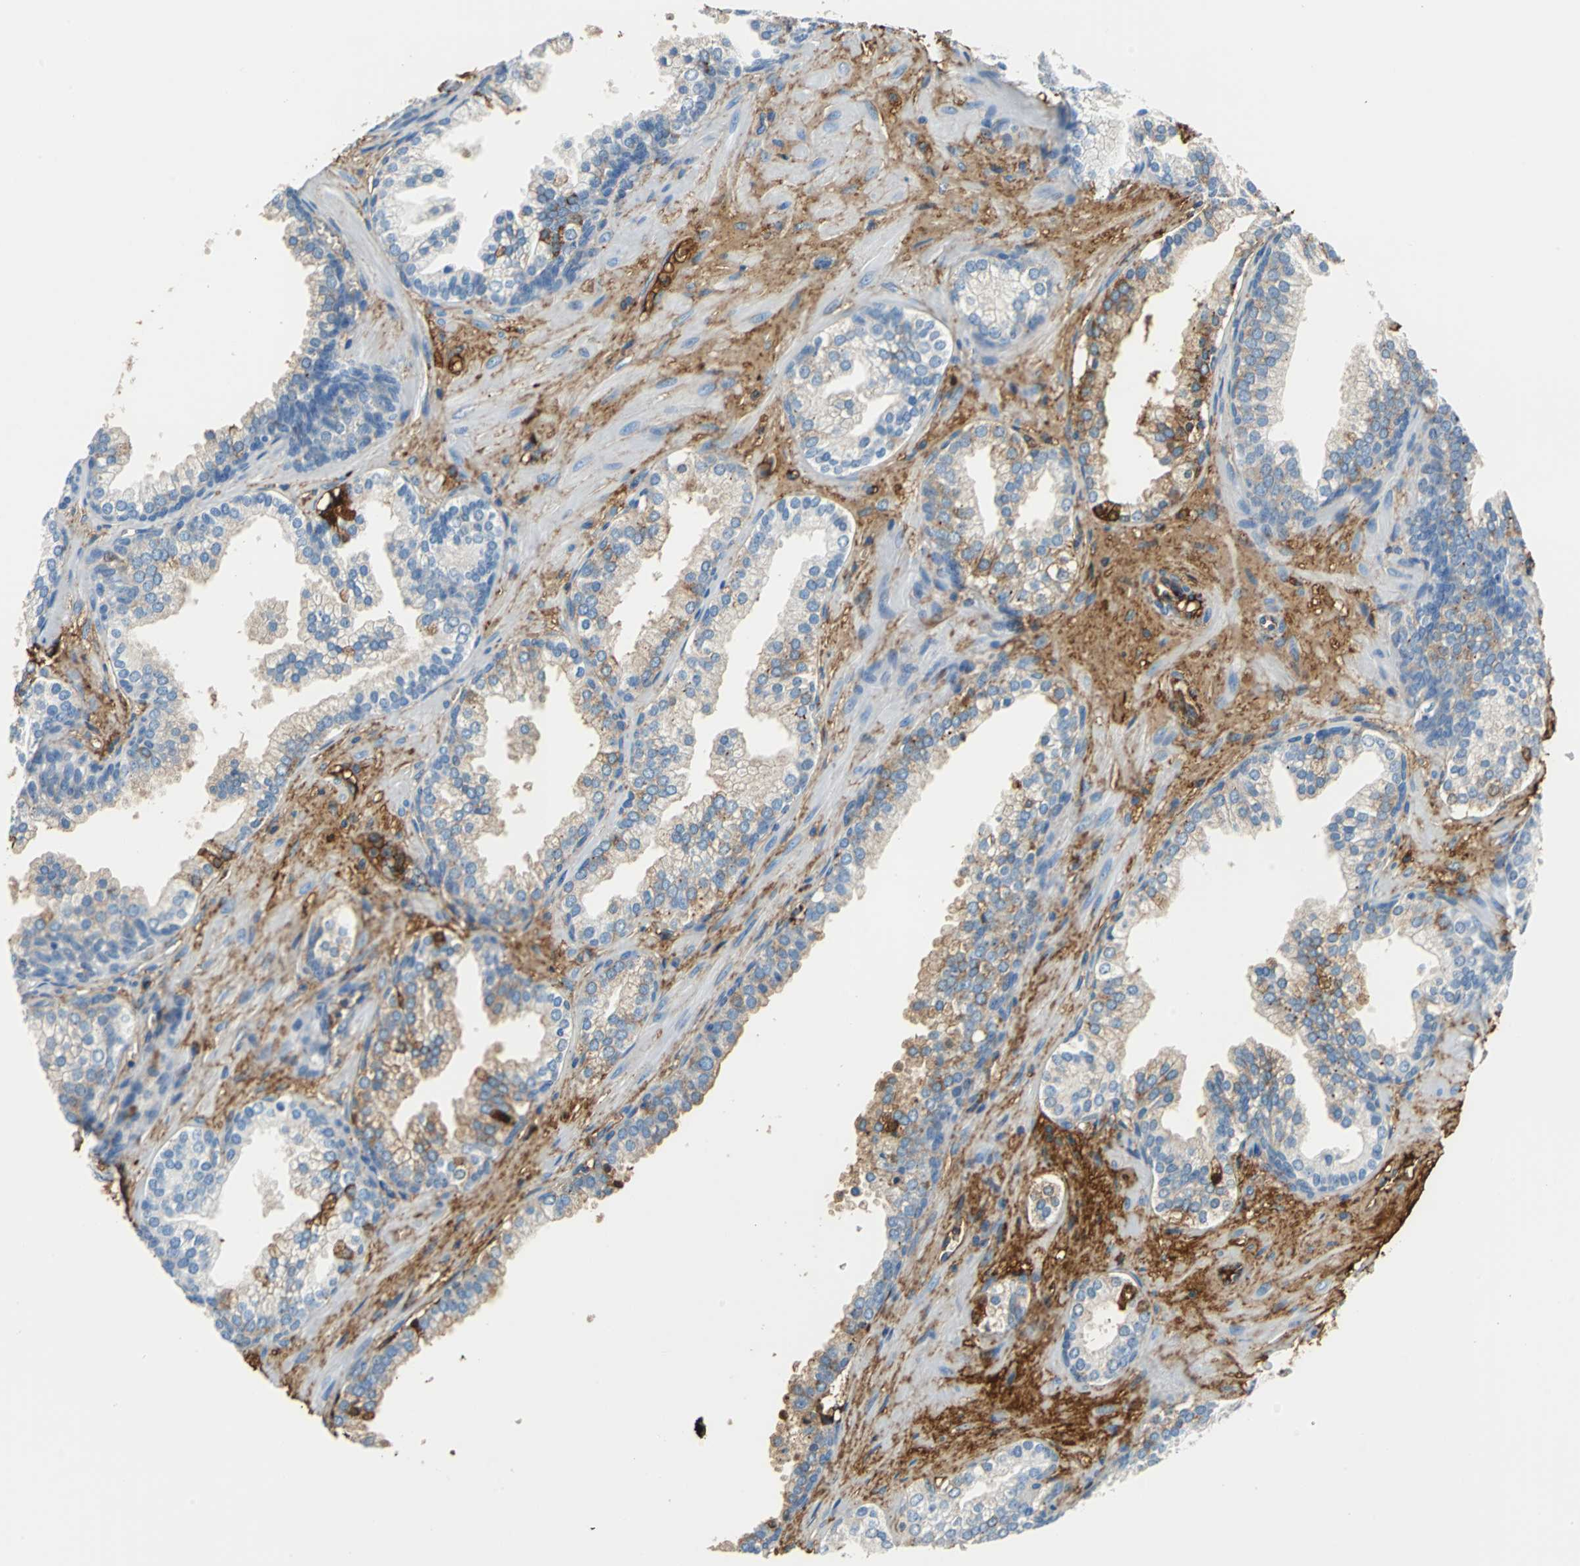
{"staining": {"intensity": "weak", "quantity": "25%-75%", "location": "cytoplasmic/membranous"}, "tissue": "prostate cancer", "cell_type": "Tumor cells", "image_type": "cancer", "snomed": [{"axis": "morphology", "description": "Adenocarcinoma, Low grade"}, {"axis": "topography", "description": "Prostate"}], "caption": "Immunohistochemistry (IHC) image of human prostate low-grade adenocarcinoma stained for a protein (brown), which exhibits low levels of weak cytoplasmic/membranous positivity in approximately 25%-75% of tumor cells.", "gene": "ALB", "patient": {"sex": "male", "age": 57}}